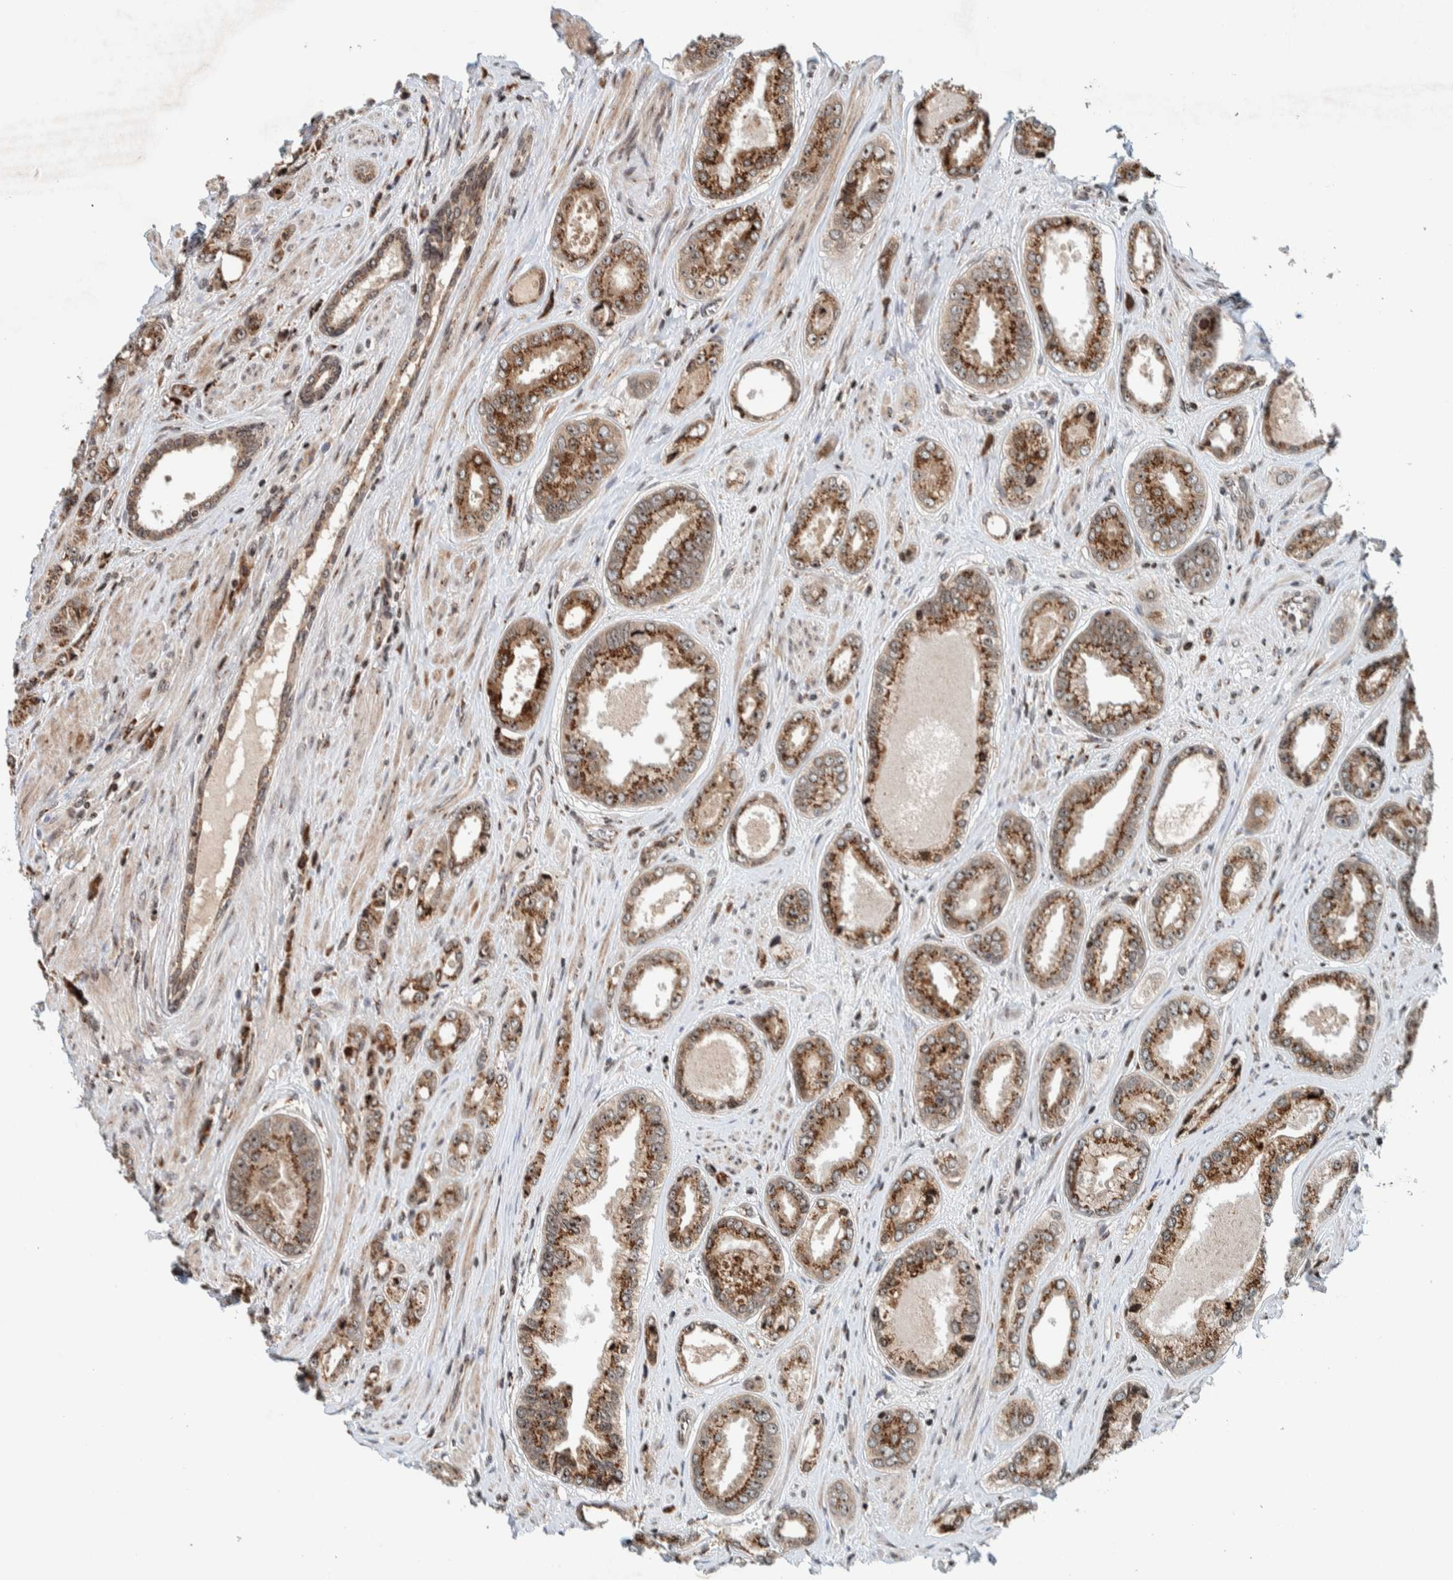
{"staining": {"intensity": "moderate", "quantity": ">75%", "location": "cytoplasmic/membranous"}, "tissue": "prostate cancer", "cell_type": "Tumor cells", "image_type": "cancer", "snomed": [{"axis": "morphology", "description": "Adenocarcinoma, High grade"}, {"axis": "topography", "description": "Prostate"}], "caption": "Moderate cytoplasmic/membranous protein positivity is seen in approximately >75% of tumor cells in prostate cancer.", "gene": "CCDC182", "patient": {"sex": "male", "age": 61}}